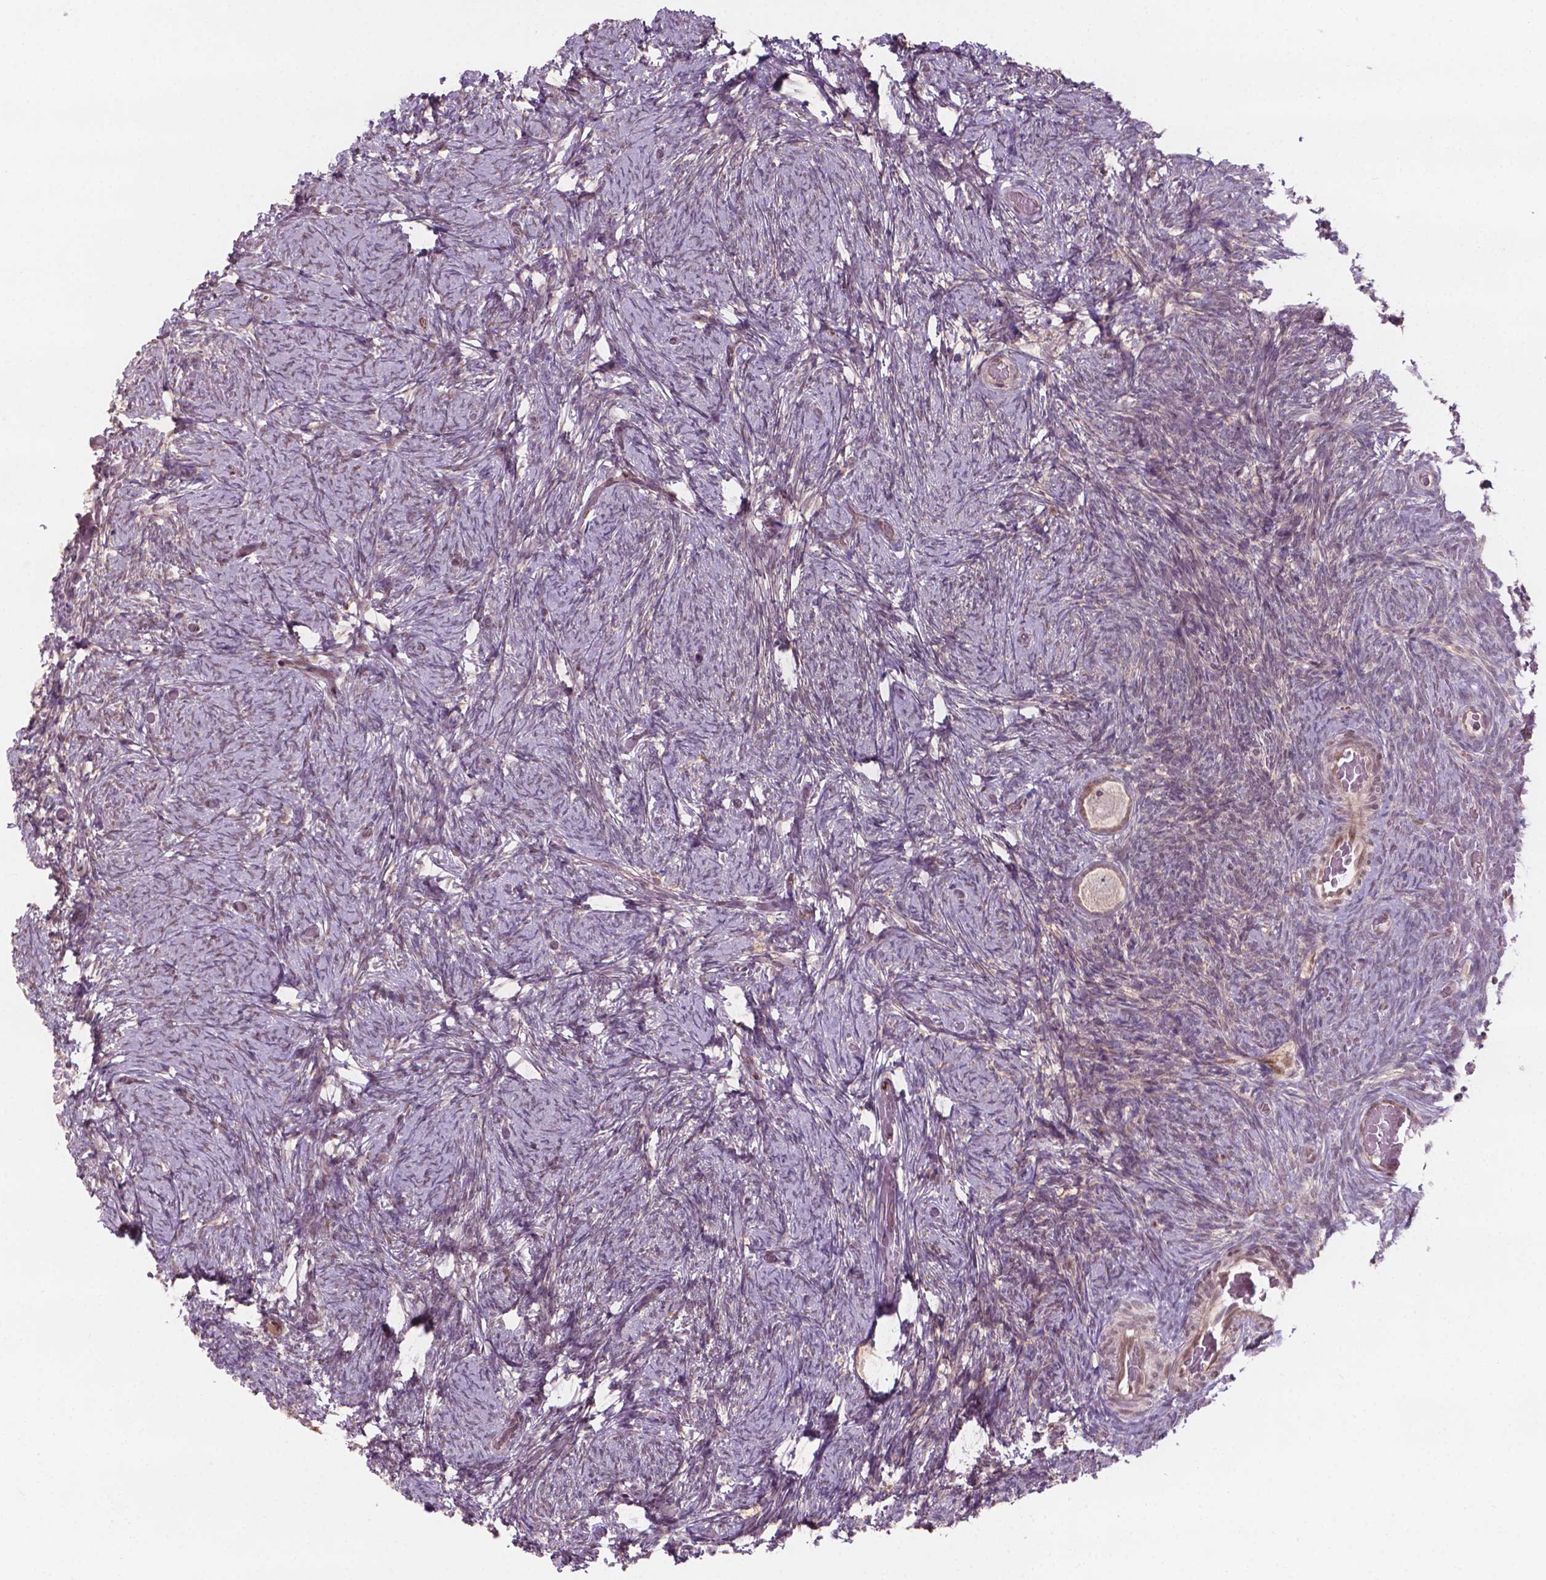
{"staining": {"intensity": "weak", "quantity": ">75%", "location": "cytoplasmic/membranous"}, "tissue": "ovary", "cell_type": "Follicle cells", "image_type": "normal", "snomed": [{"axis": "morphology", "description": "Normal tissue, NOS"}, {"axis": "topography", "description": "Ovary"}], "caption": "Immunohistochemical staining of benign human ovary exhibits weak cytoplasmic/membranous protein expression in about >75% of follicle cells. (DAB (3,3'-diaminobenzidine) IHC with brightfield microscopy, high magnification).", "gene": "NFAT5", "patient": {"sex": "female", "age": 34}}